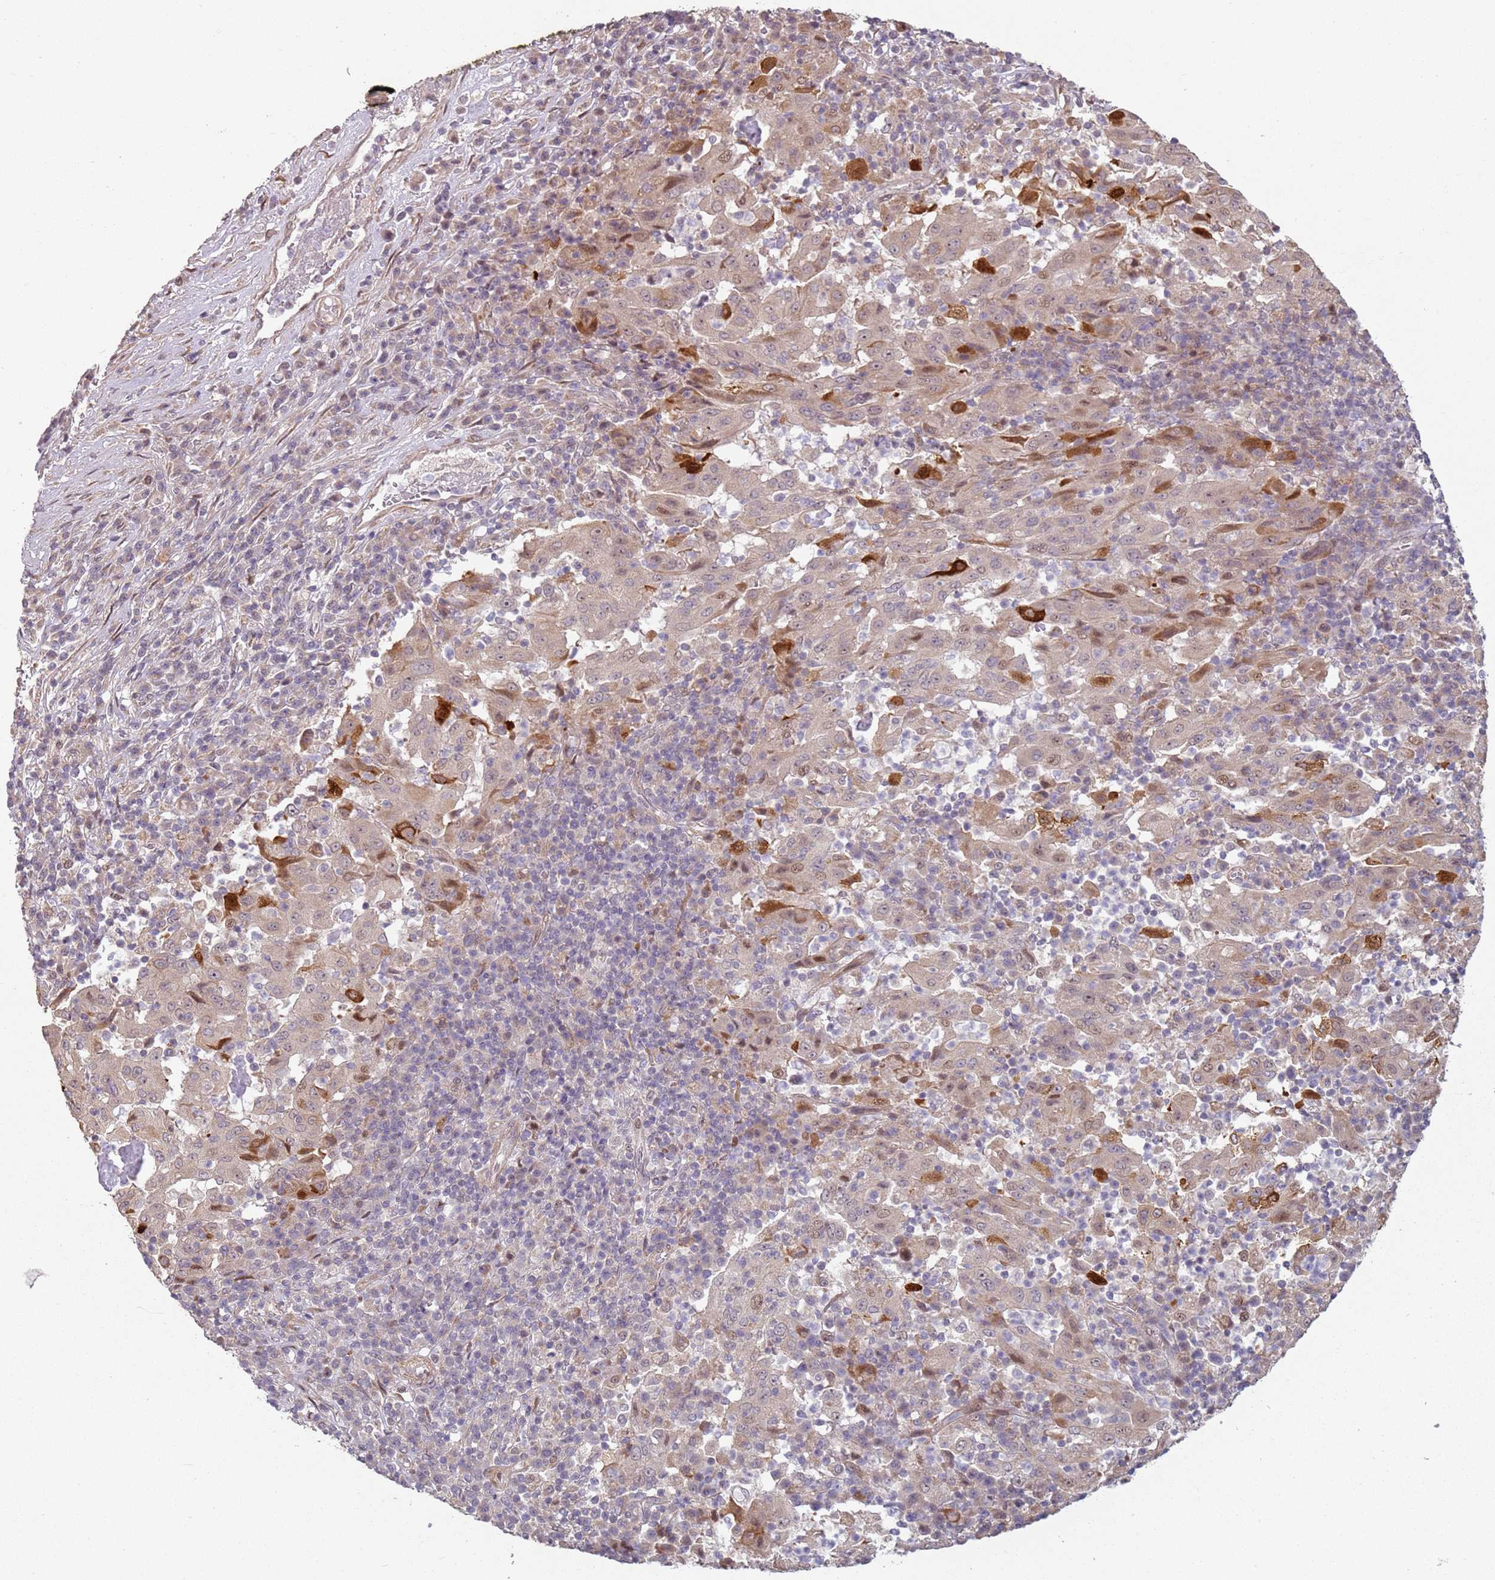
{"staining": {"intensity": "weak", "quantity": ">75%", "location": "cytoplasmic/membranous,nuclear"}, "tissue": "pancreatic cancer", "cell_type": "Tumor cells", "image_type": "cancer", "snomed": [{"axis": "morphology", "description": "Adenocarcinoma, NOS"}, {"axis": "topography", "description": "Pancreas"}], "caption": "Brown immunohistochemical staining in adenocarcinoma (pancreatic) demonstrates weak cytoplasmic/membranous and nuclear staining in approximately >75% of tumor cells.", "gene": "CHURC1", "patient": {"sex": "male", "age": 63}}